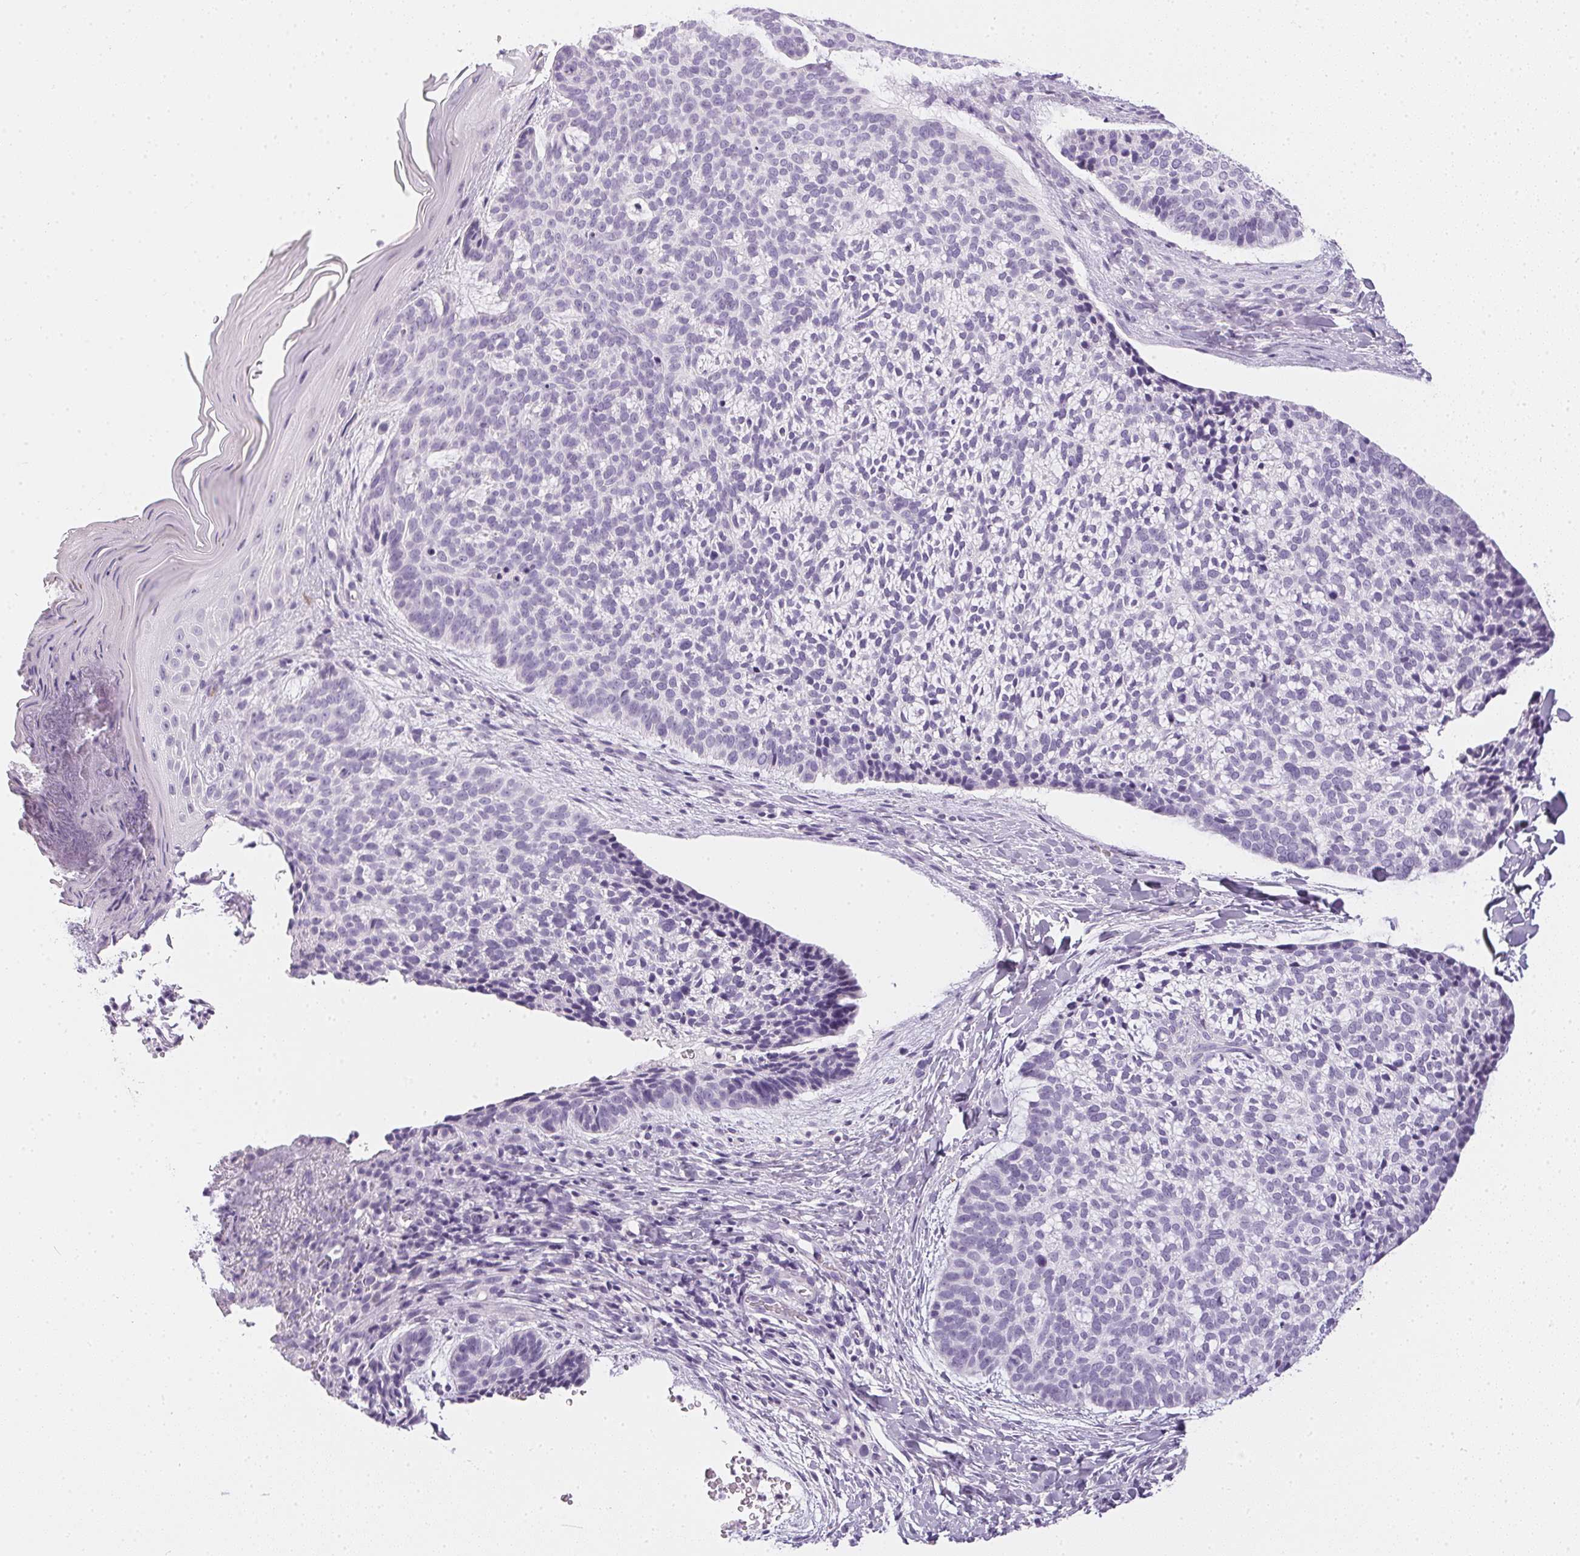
{"staining": {"intensity": "negative", "quantity": "none", "location": "none"}, "tissue": "skin cancer", "cell_type": "Tumor cells", "image_type": "cancer", "snomed": [{"axis": "morphology", "description": "Basal cell carcinoma"}, {"axis": "topography", "description": "Skin"}], "caption": "An IHC image of skin cancer is shown. There is no staining in tumor cells of skin cancer.", "gene": "PPY", "patient": {"sex": "male", "age": 64}}